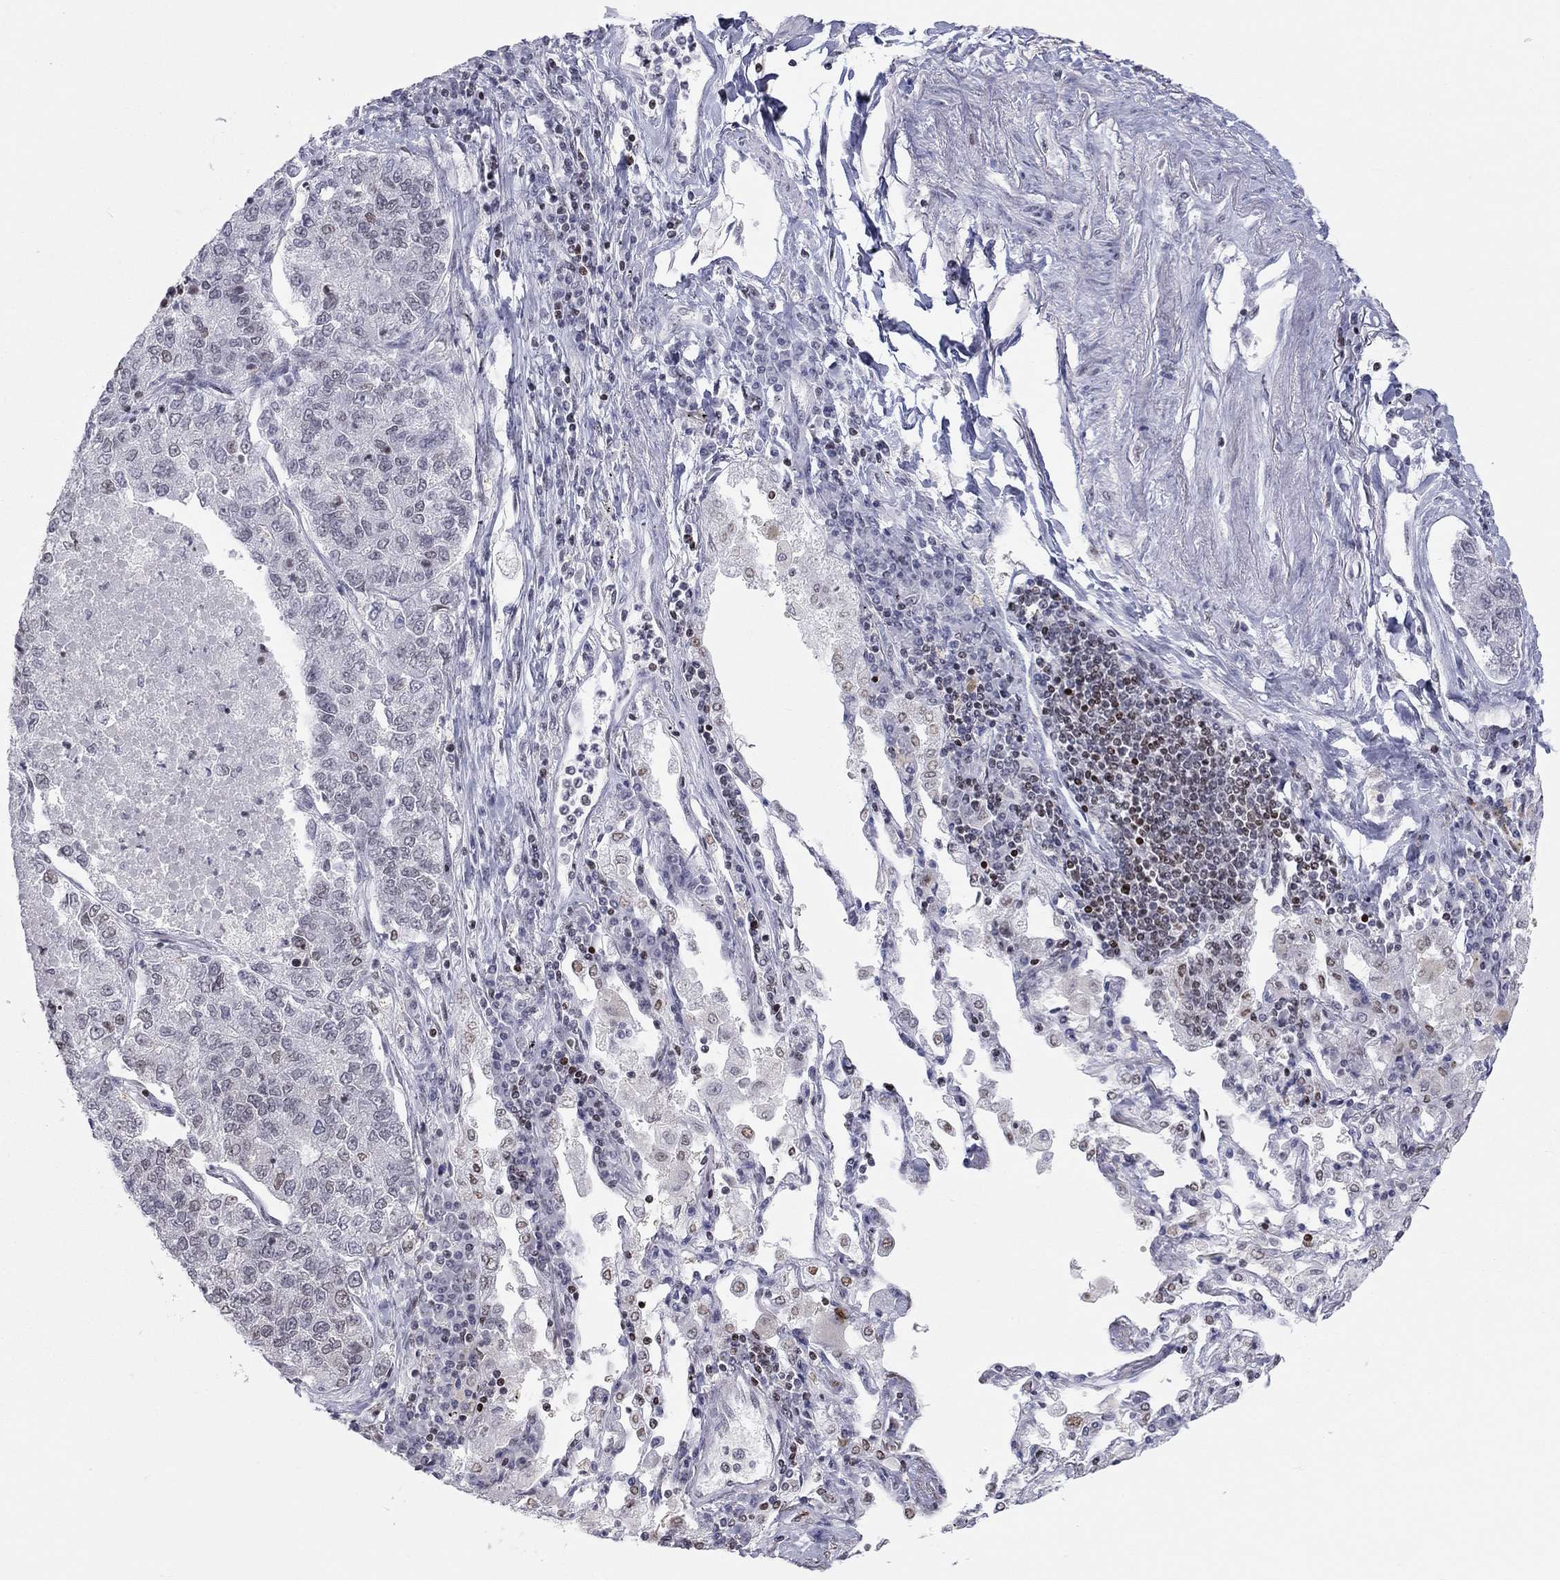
{"staining": {"intensity": "weak", "quantity": "<25%", "location": "nuclear"}, "tissue": "lung cancer", "cell_type": "Tumor cells", "image_type": "cancer", "snomed": [{"axis": "morphology", "description": "Adenocarcinoma, NOS"}, {"axis": "topography", "description": "Lung"}], "caption": "Immunohistochemistry image of neoplastic tissue: human lung adenocarcinoma stained with DAB displays no significant protein expression in tumor cells.", "gene": "H2AX", "patient": {"sex": "male", "age": 49}}